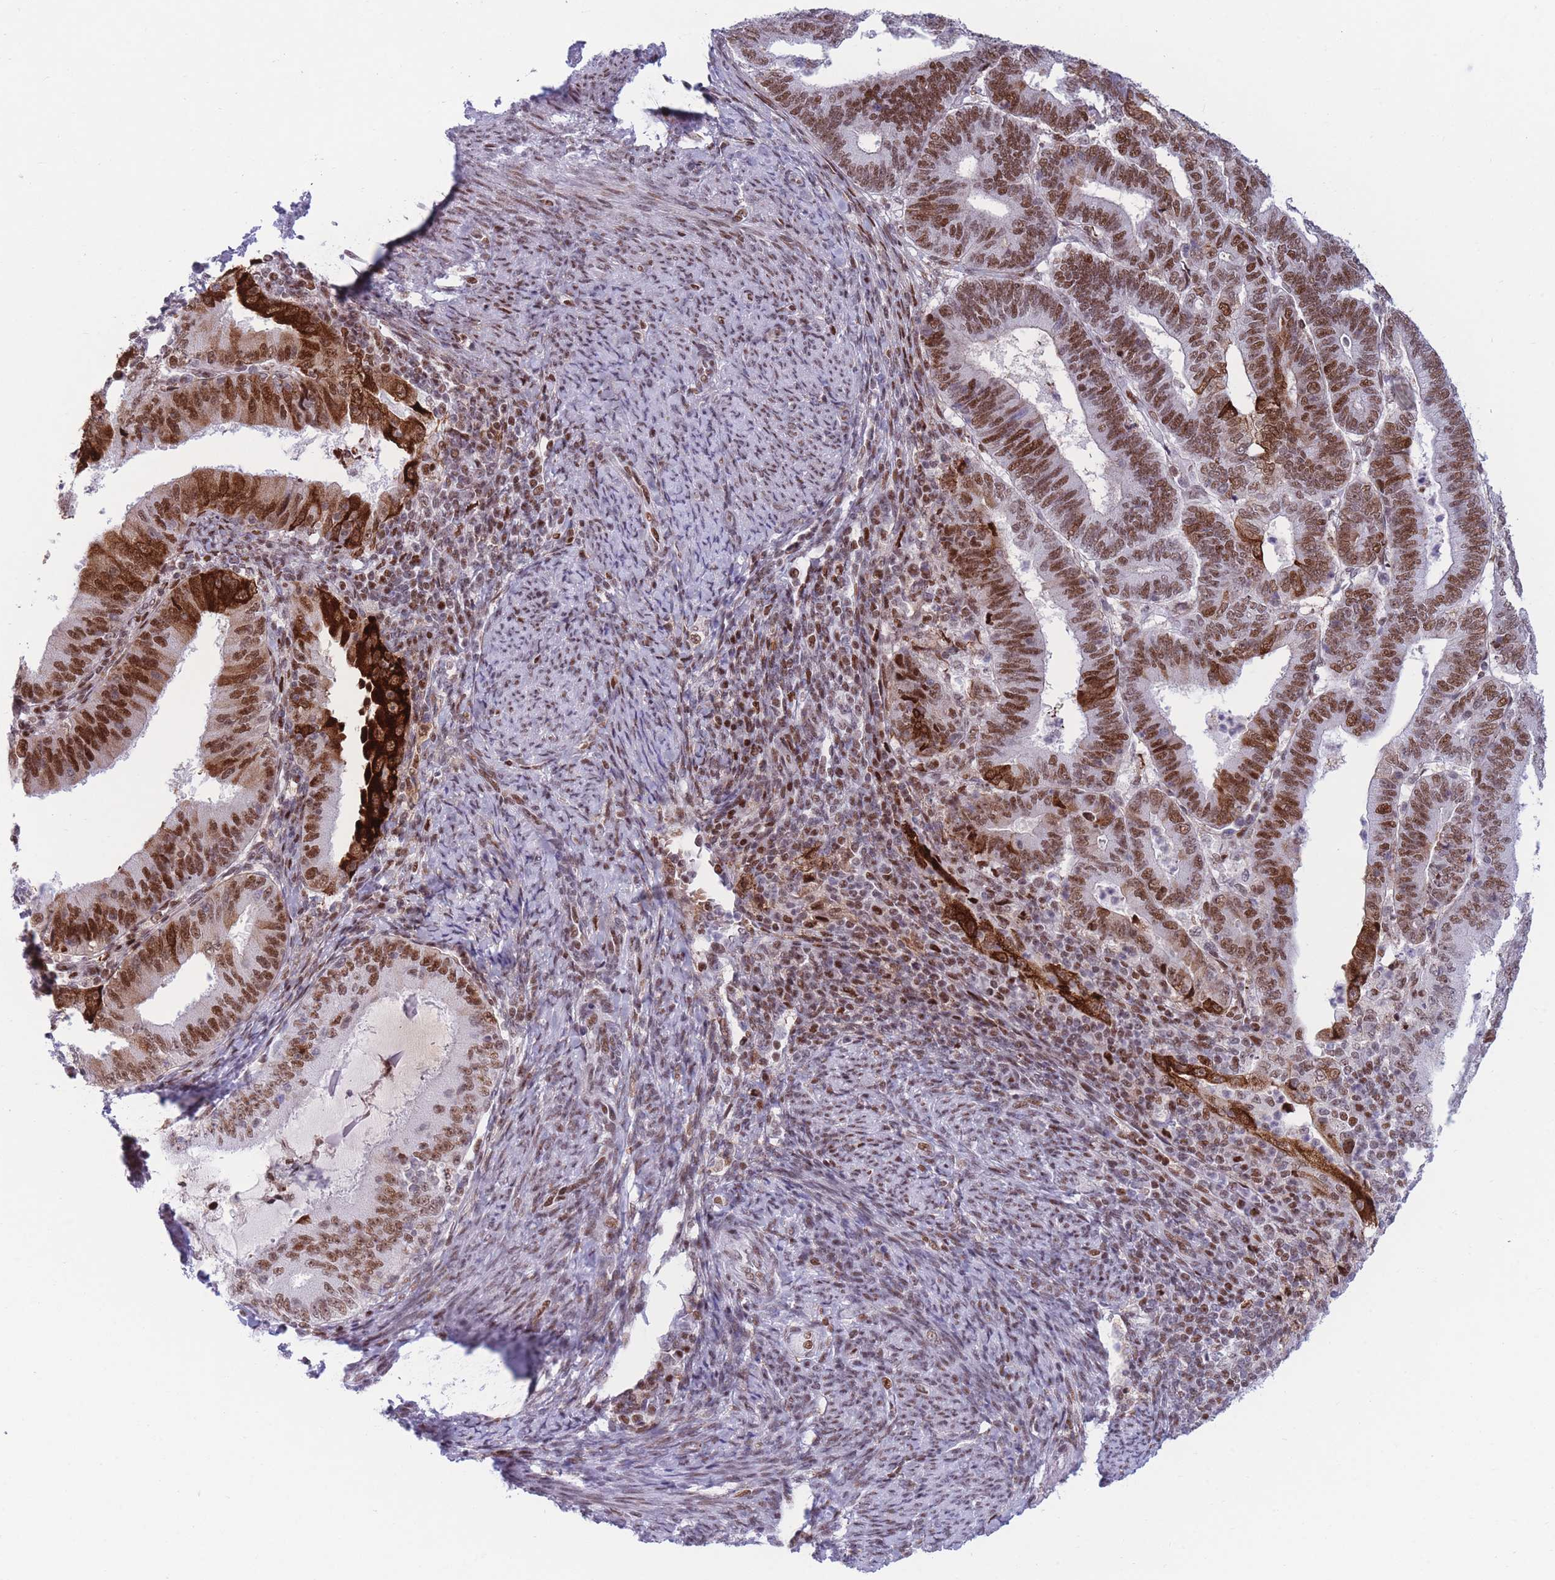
{"staining": {"intensity": "strong", "quantity": "25%-75%", "location": "cytoplasmic/membranous,nuclear"}, "tissue": "endometrial cancer", "cell_type": "Tumor cells", "image_type": "cancer", "snomed": [{"axis": "morphology", "description": "Adenocarcinoma, NOS"}, {"axis": "topography", "description": "Endometrium"}], "caption": "Human adenocarcinoma (endometrial) stained with a protein marker displays strong staining in tumor cells.", "gene": "DNAJC3", "patient": {"sex": "female", "age": 70}}